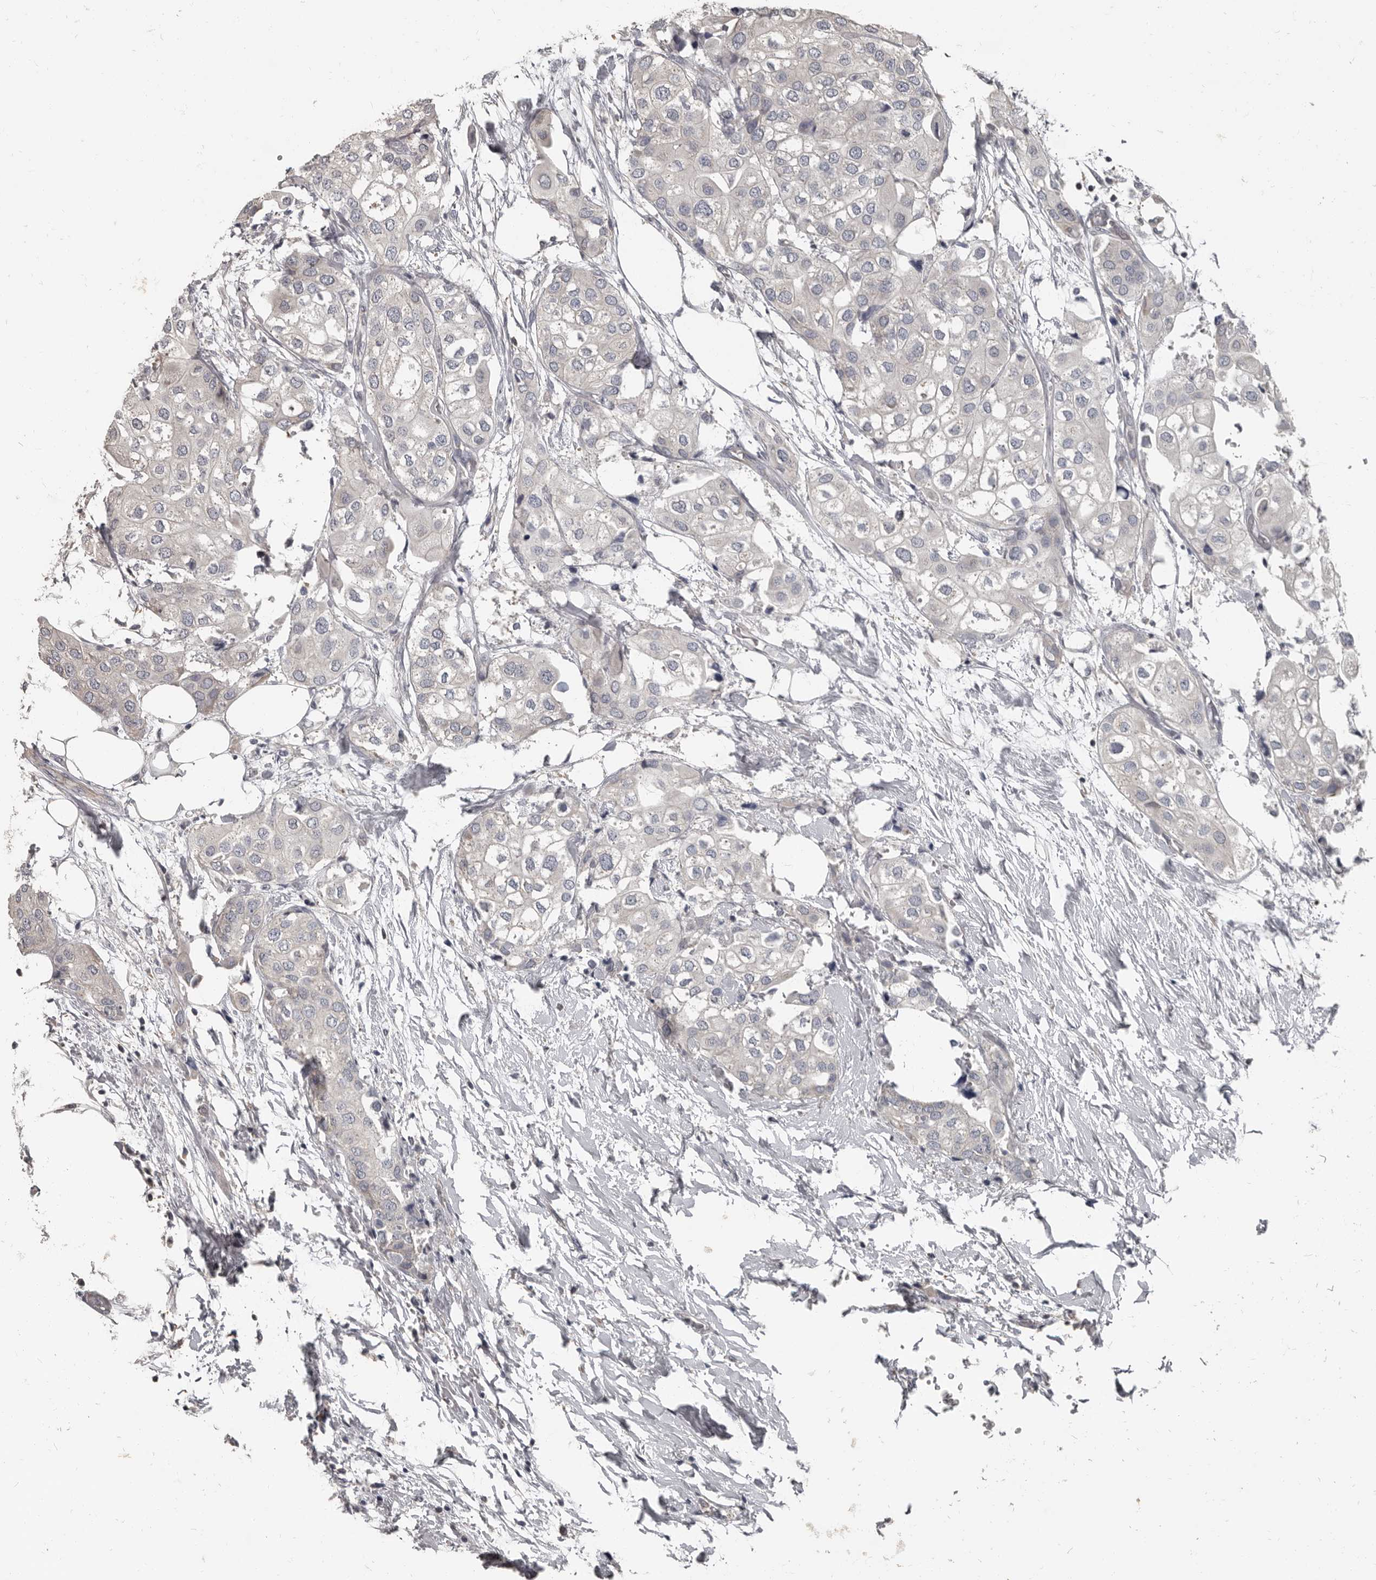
{"staining": {"intensity": "negative", "quantity": "none", "location": "none"}, "tissue": "urothelial cancer", "cell_type": "Tumor cells", "image_type": "cancer", "snomed": [{"axis": "morphology", "description": "Urothelial carcinoma, High grade"}, {"axis": "topography", "description": "Urinary bladder"}], "caption": "Tumor cells are negative for protein expression in human urothelial cancer.", "gene": "CA6", "patient": {"sex": "male", "age": 64}}